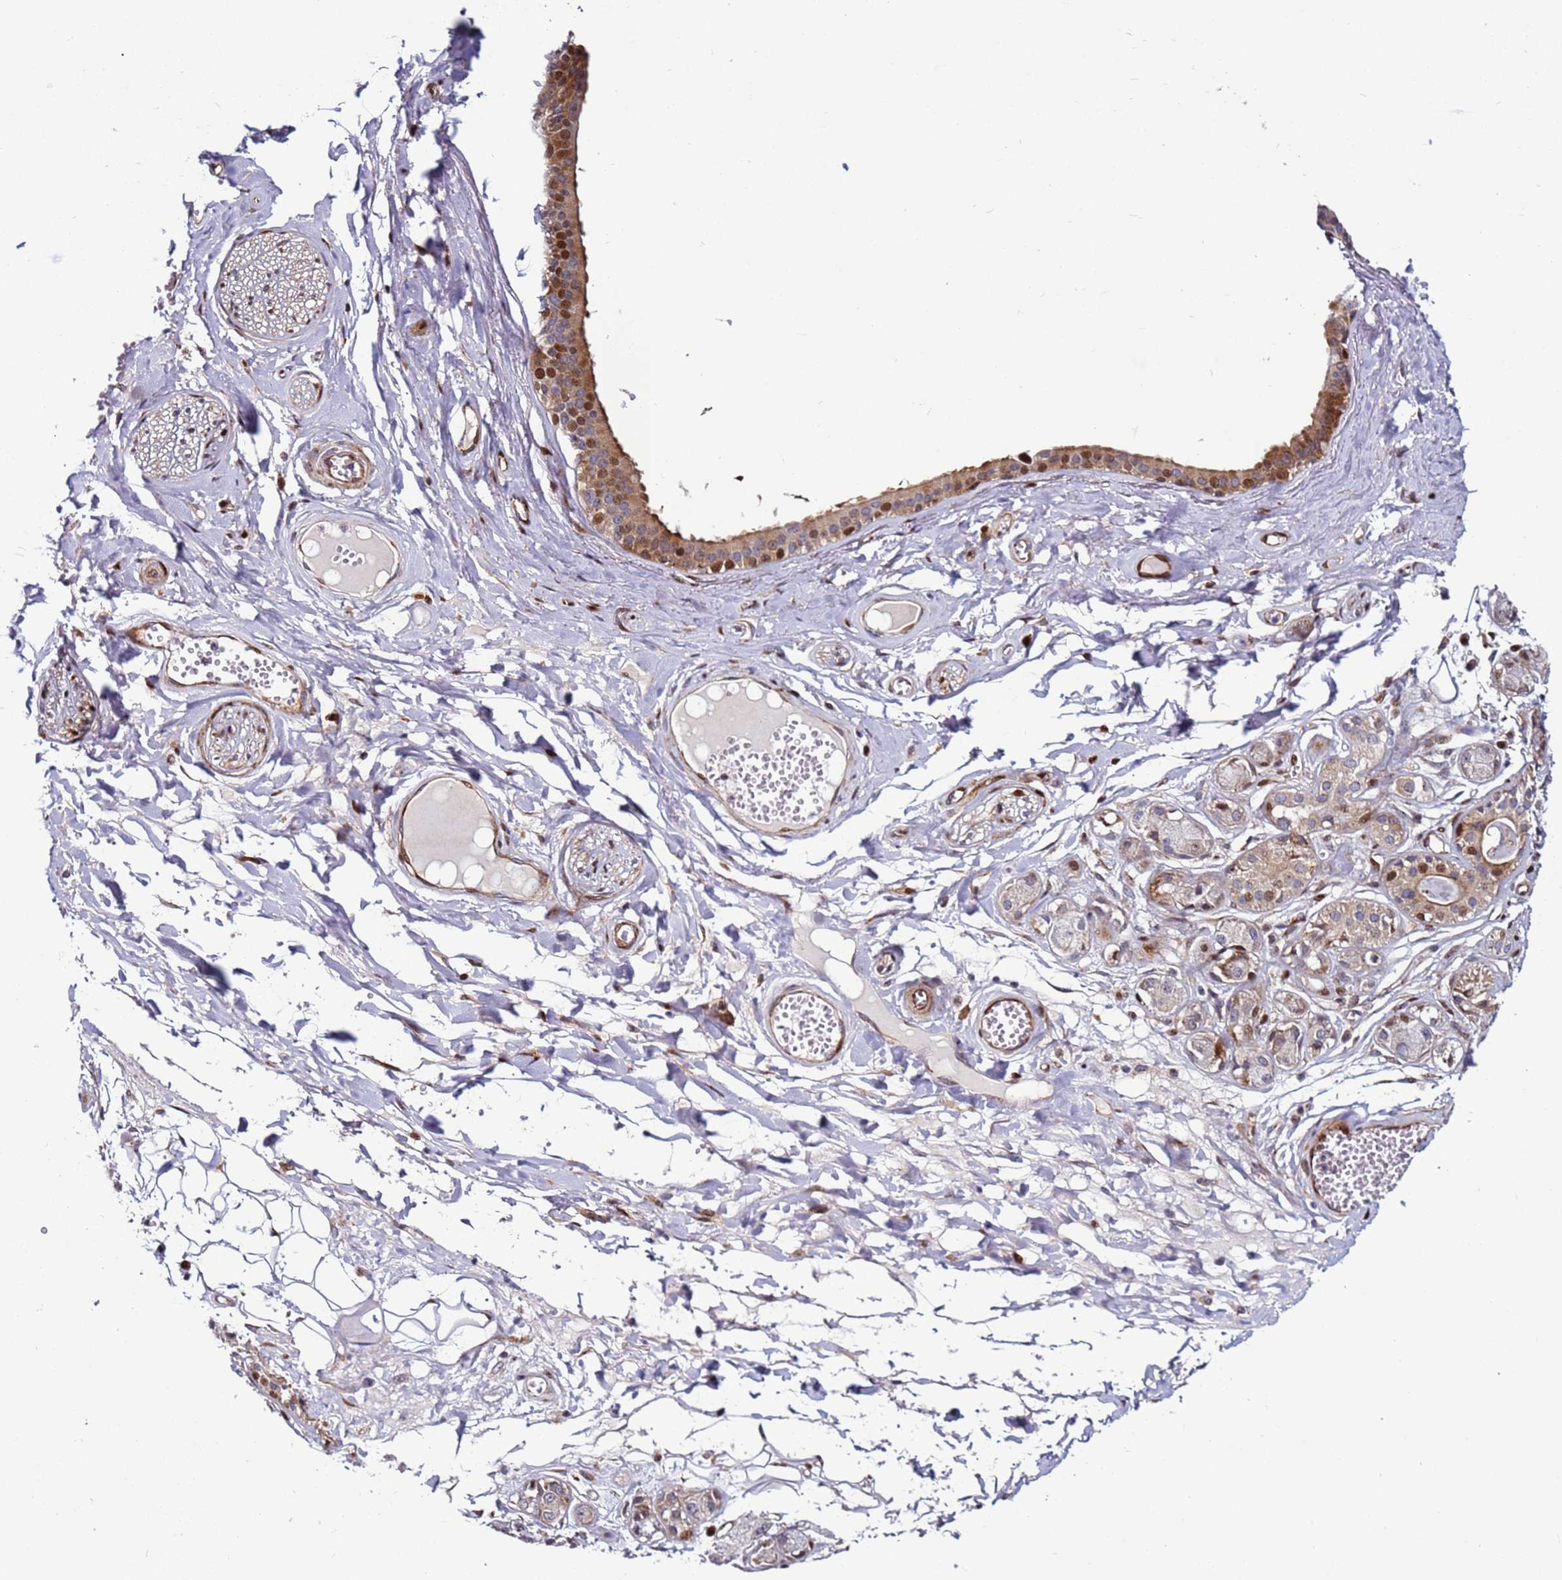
{"staining": {"intensity": "negative", "quantity": "none", "location": "none"}, "tissue": "adipose tissue", "cell_type": "Adipocytes", "image_type": "normal", "snomed": [{"axis": "morphology", "description": "Normal tissue, NOS"}, {"axis": "morphology", "description": "Inflammation, NOS"}, {"axis": "topography", "description": "Salivary gland"}, {"axis": "topography", "description": "Peripheral nerve tissue"}], "caption": "The image exhibits no significant expression in adipocytes of adipose tissue. The staining was performed using DAB to visualize the protein expression in brown, while the nuclei were stained in blue with hematoxylin (Magnification: 20x).", "gene": "WBP11", "patient": {"sex": "female", "age": 75}}